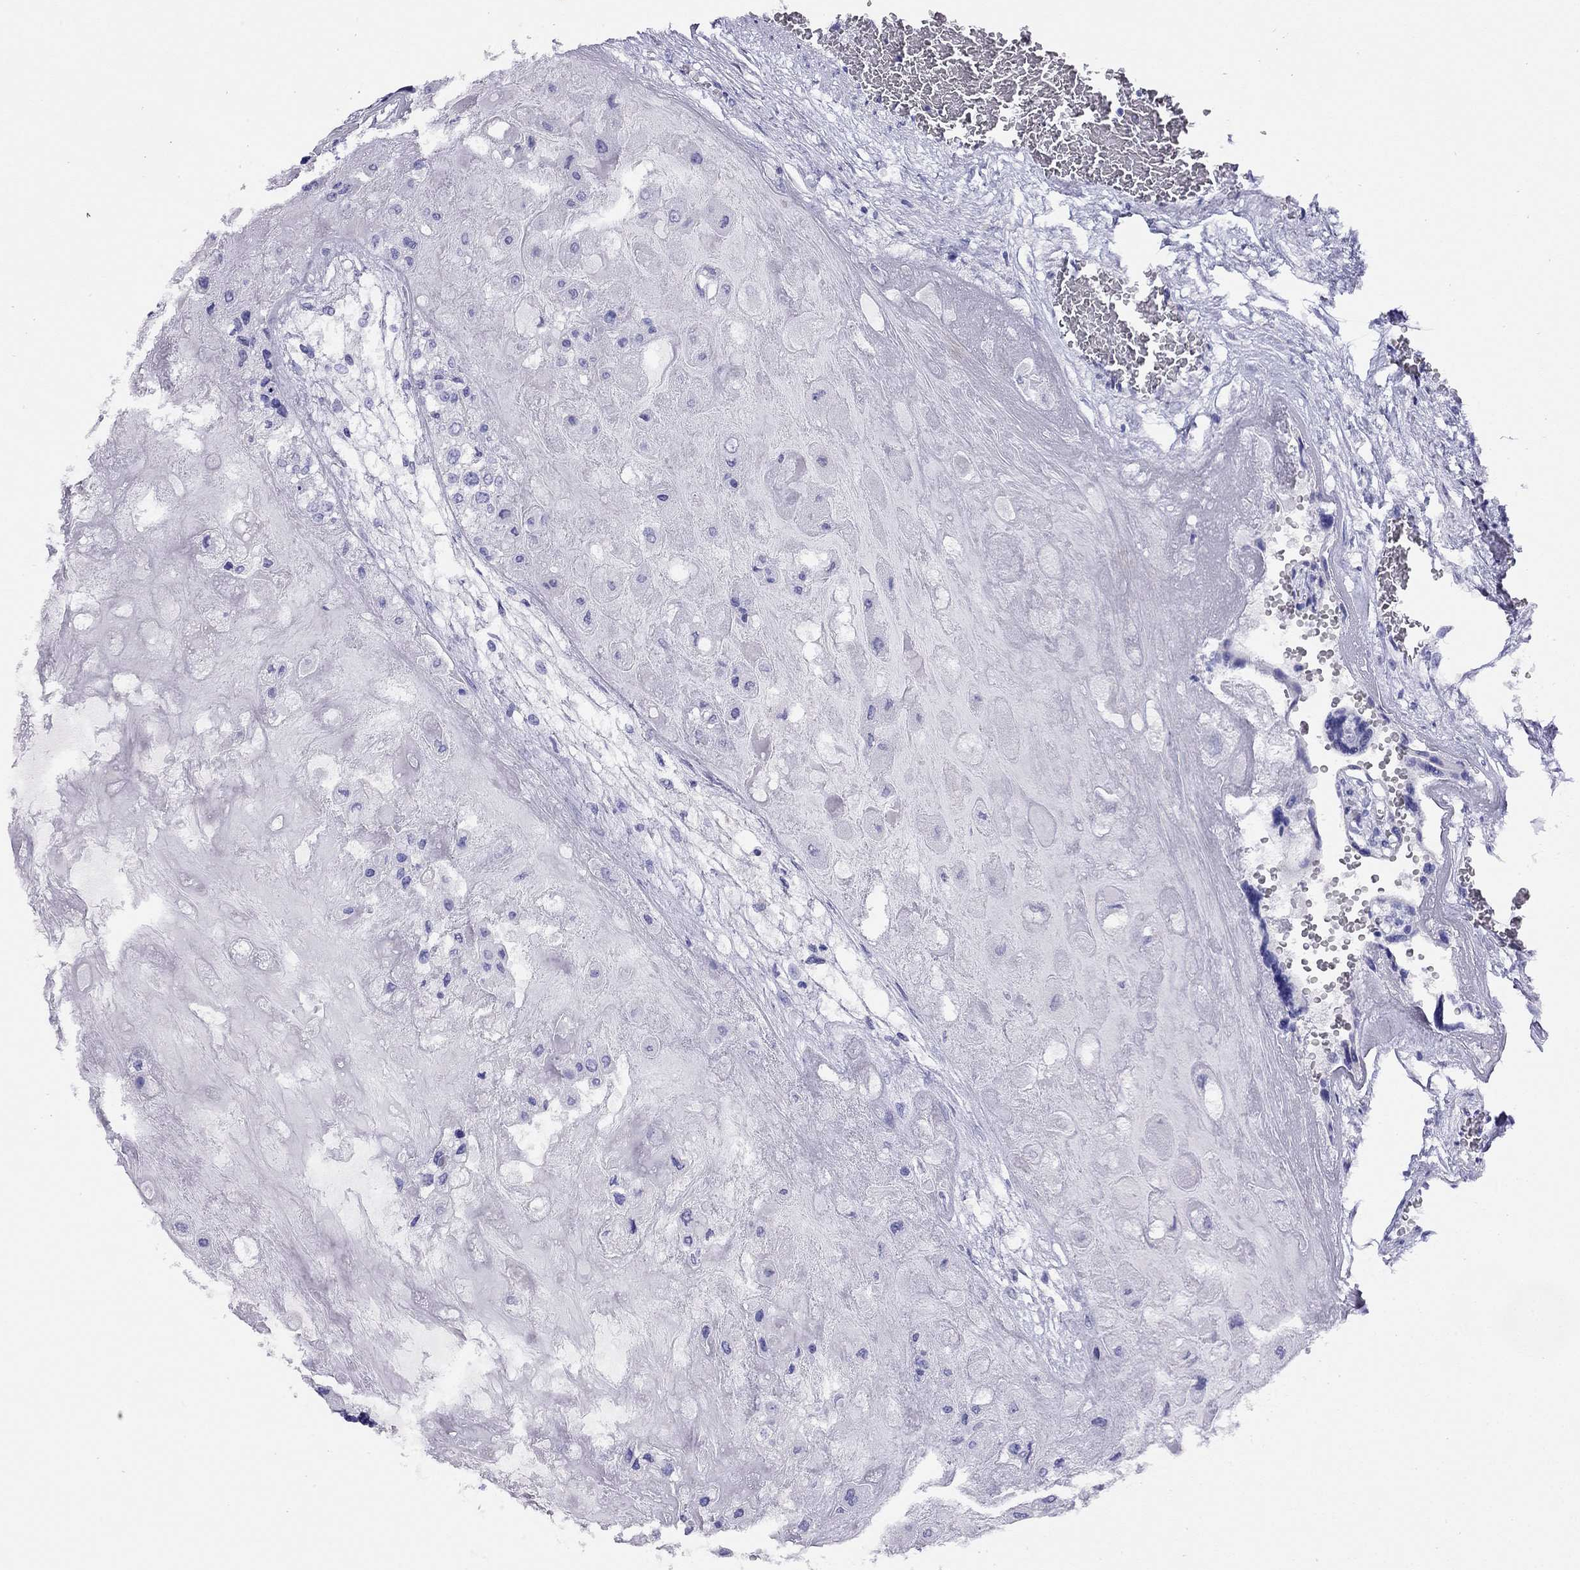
{"staining": {"intensity": "negative", "quantity": "none", "location": "none"}, "tissue": "placenta", "cell_type": "Decidual cells", "image_type": "normal", "snomed": [{"axis": "morphology", "description": "Normal tissue, NOS"}, {"axis": "topography", "description": "Placenta"}], "caption": "Immunohistochemistry photomicrograph of normal placenta: placenta stained with DAB demonstrates no significant protein positivity in decidual cells.", "gene": "LRIT2", "patient": {"sex": "female", "age": 32}}